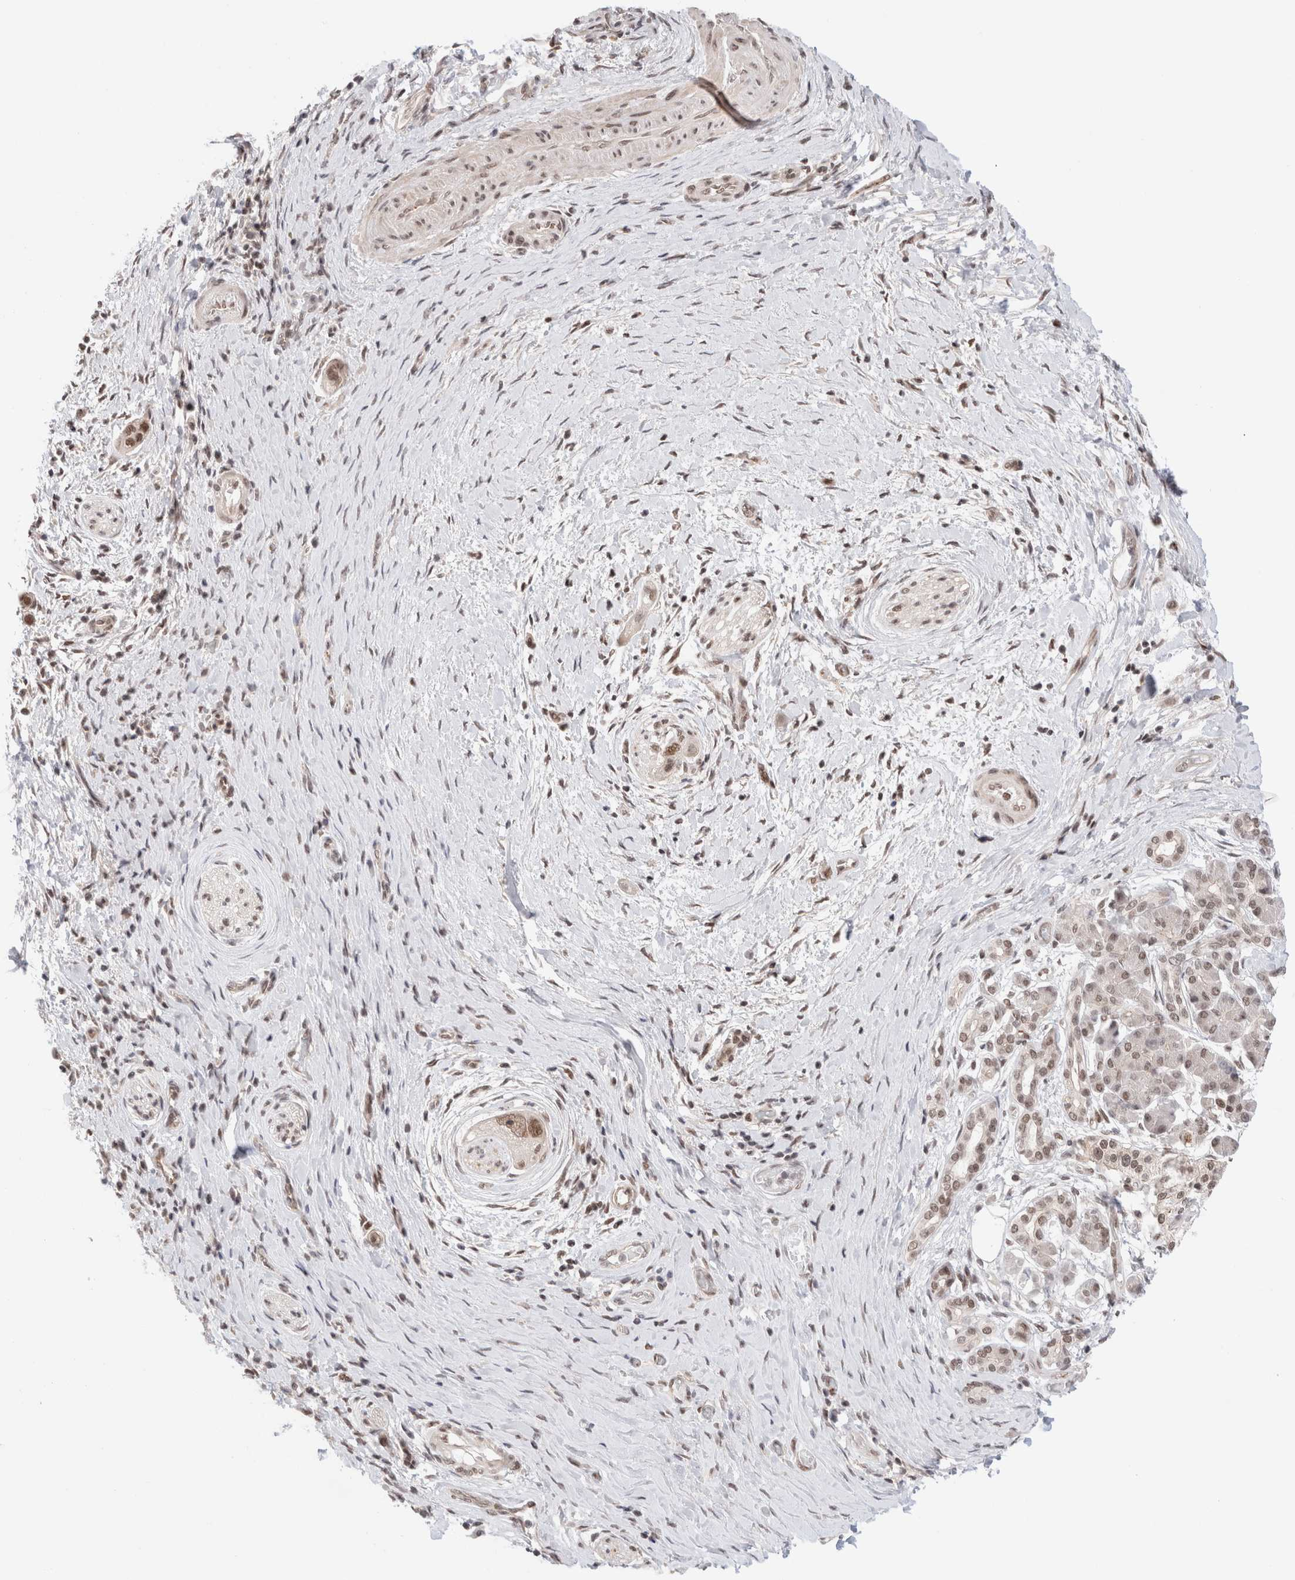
{"staining": {"intensity": "moderate", "quantity": ">75%", "location": "nuclear"}, "tissue": "pancreatic cancer", "cell_type": "Tumor cells", "image_type": "cancer", "snomed": [{"axis": "morphology", "description": "Adenocarcinoma, NOS"}, {"axis": "topography", "description": "Pancreas"}], "caption": "Human pancreatic adenocarcinoma stained for a protein (brown) reveals moderate nuclear positive positivity in approximately >75% of tumor cells.", "gene": "GATAD2A", "patient": {"sex": "male", "age": 58}}